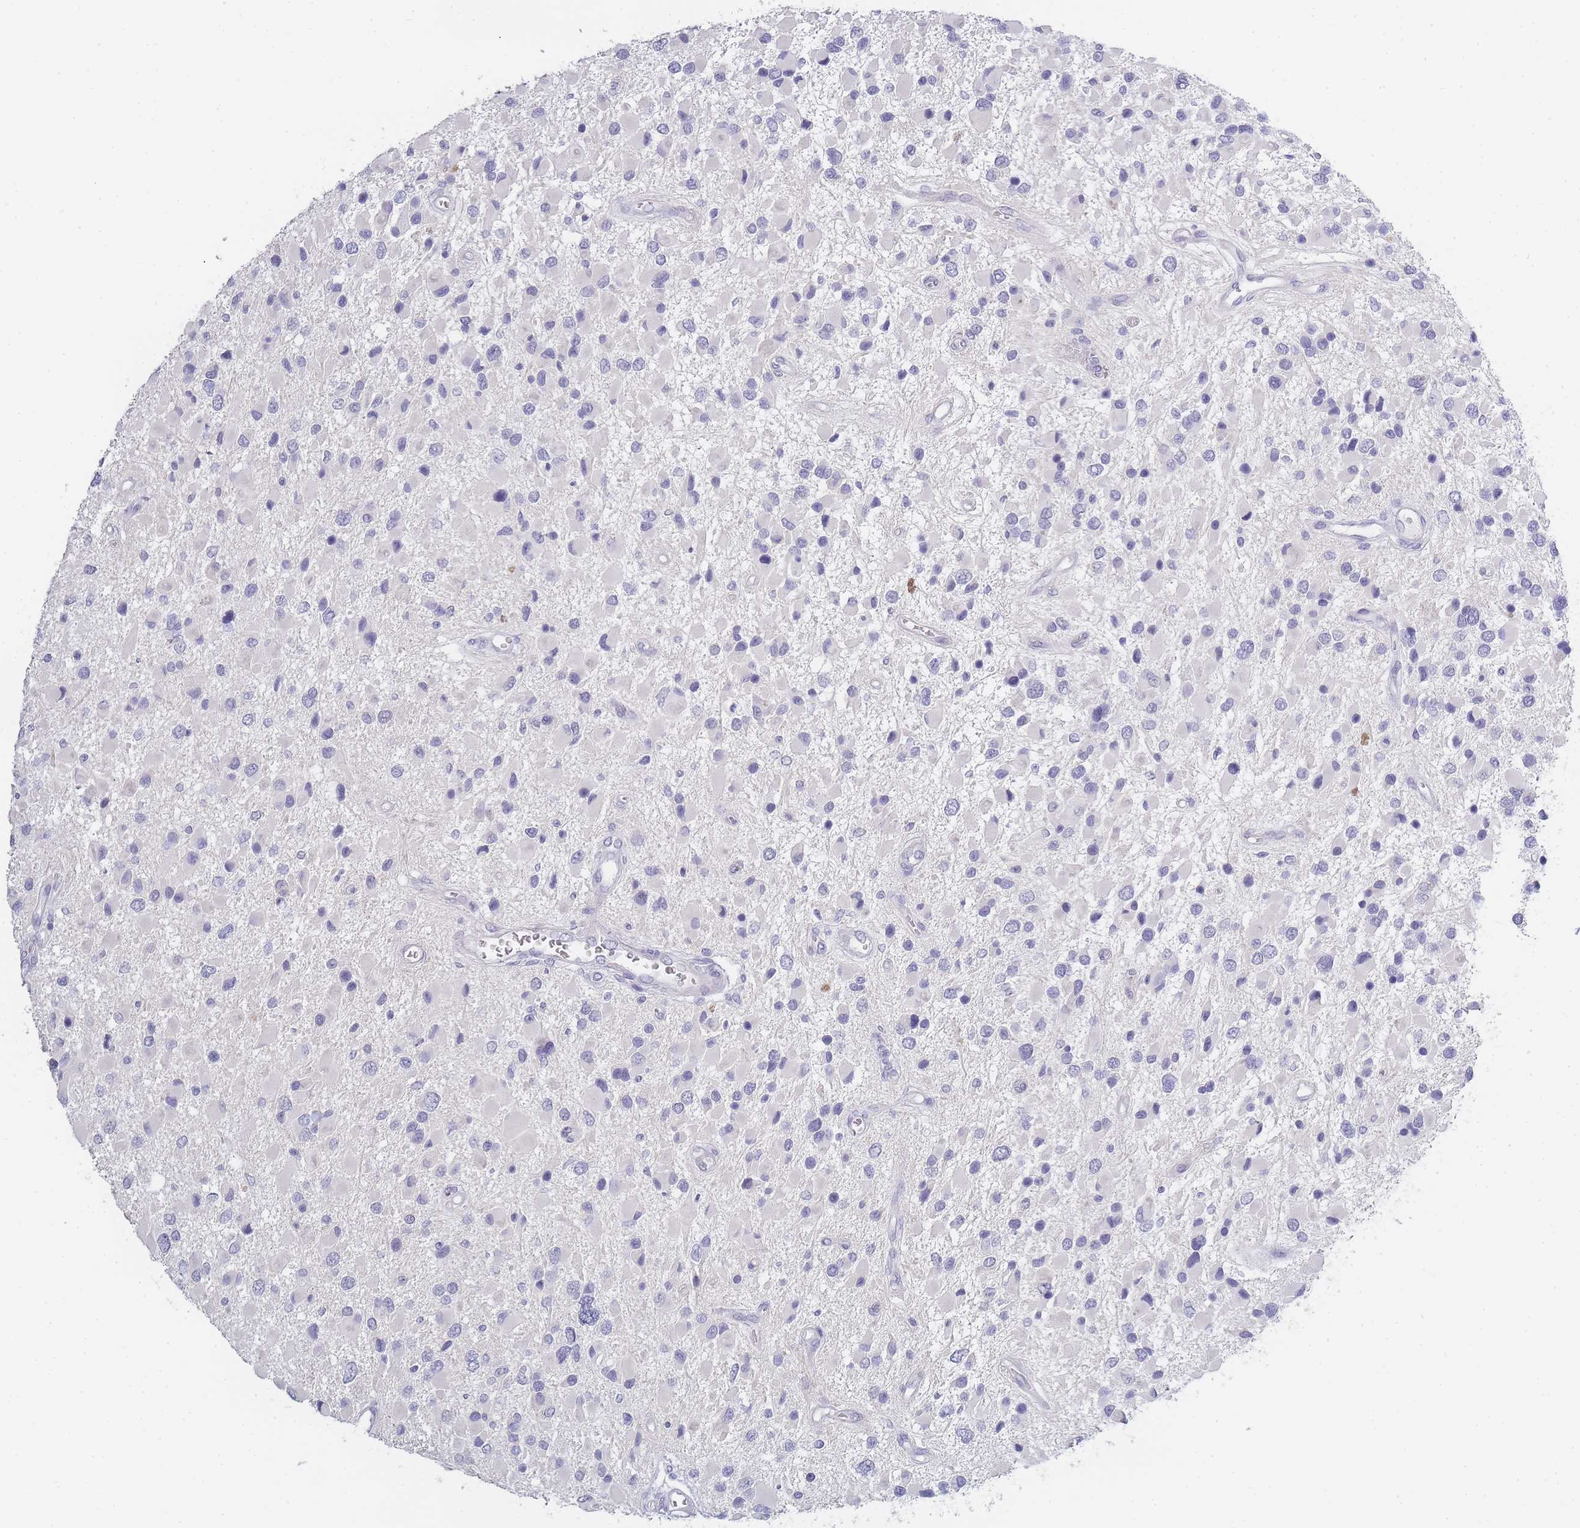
{"staining": {"intensity": "negative", "quantity": "none", "location": "none"}, "tissue": "glioma", "cell_type": "Tumor cells", "image_type": "cancer", "snomed": [{"axis": "morphology", "description": "Glioma, malignant, High grade"}, {"axis": "topography", "description": "Brain"}], "caption": "Protein analysis of glioma demonstrates no significant staining in tumor cells.", "gene": "INS", "patient": {"sex": "male", "age": 53}}